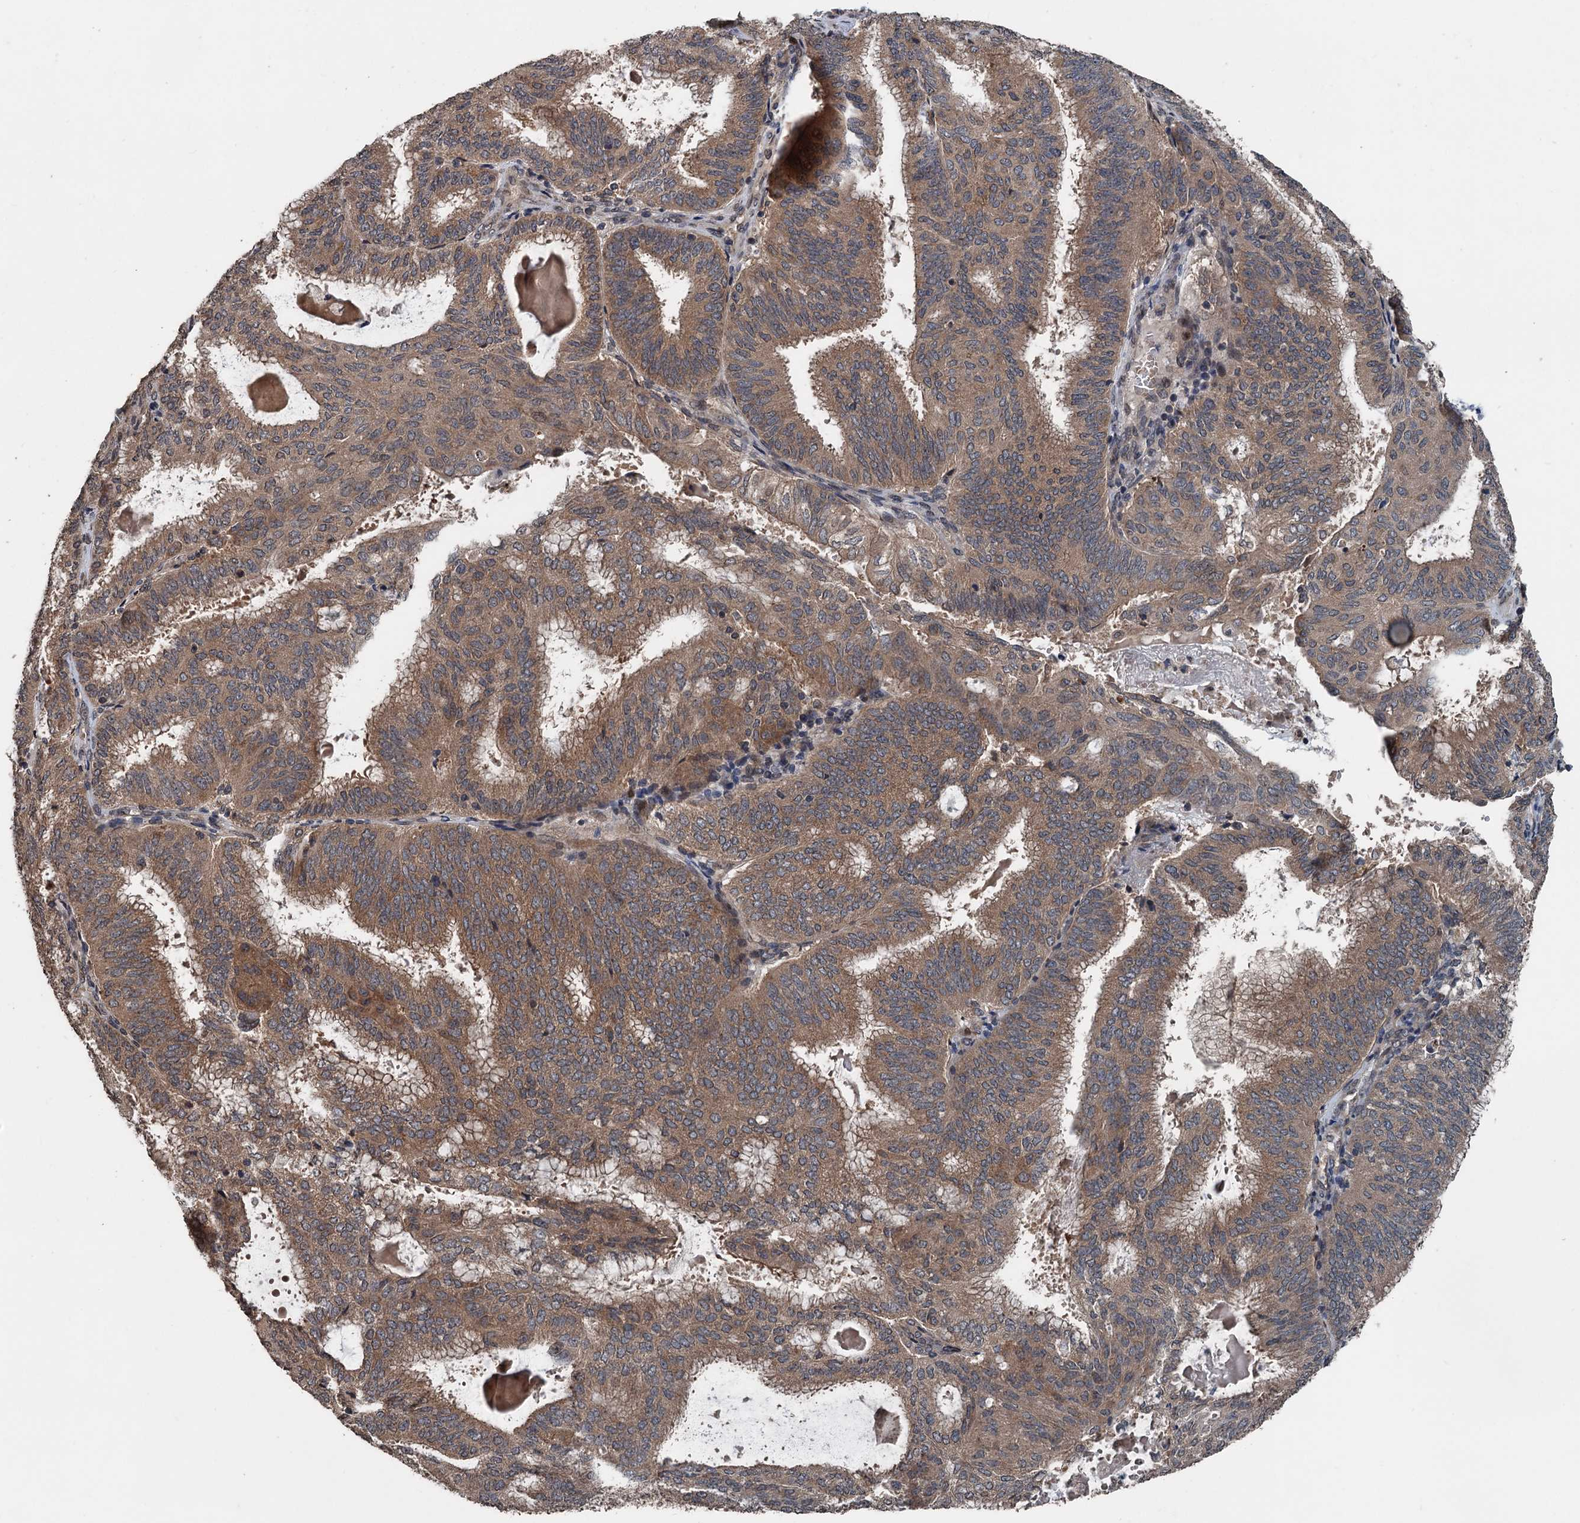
{"staining": {"intensity": "moderate", "quantity": ">75%", "location": "cytoplasmic/membranous"}, "tissue": "endometrial cancer", "cell_type": "Tumor cells", "image_type": "cancer", "snomed": [{"axis": "morphology", "description": "Adenocarcinoma, NOS"}, {"axis": "topography", "description": "Endometrium"}], "caption": "The image demonstrates a brown stain indicating the presence of a protein in the cytoplasmic/membranous of tumor cells in endometrial cancer. The protein of interest is stained brown, and the nuclei are stained in blue (DAB (3,3'-diaminobenzidine) IHC with brightfield microscopy, high magnification).", "gene": "N4BP2L2", "patient": {"sex": "female", "age": 49}}